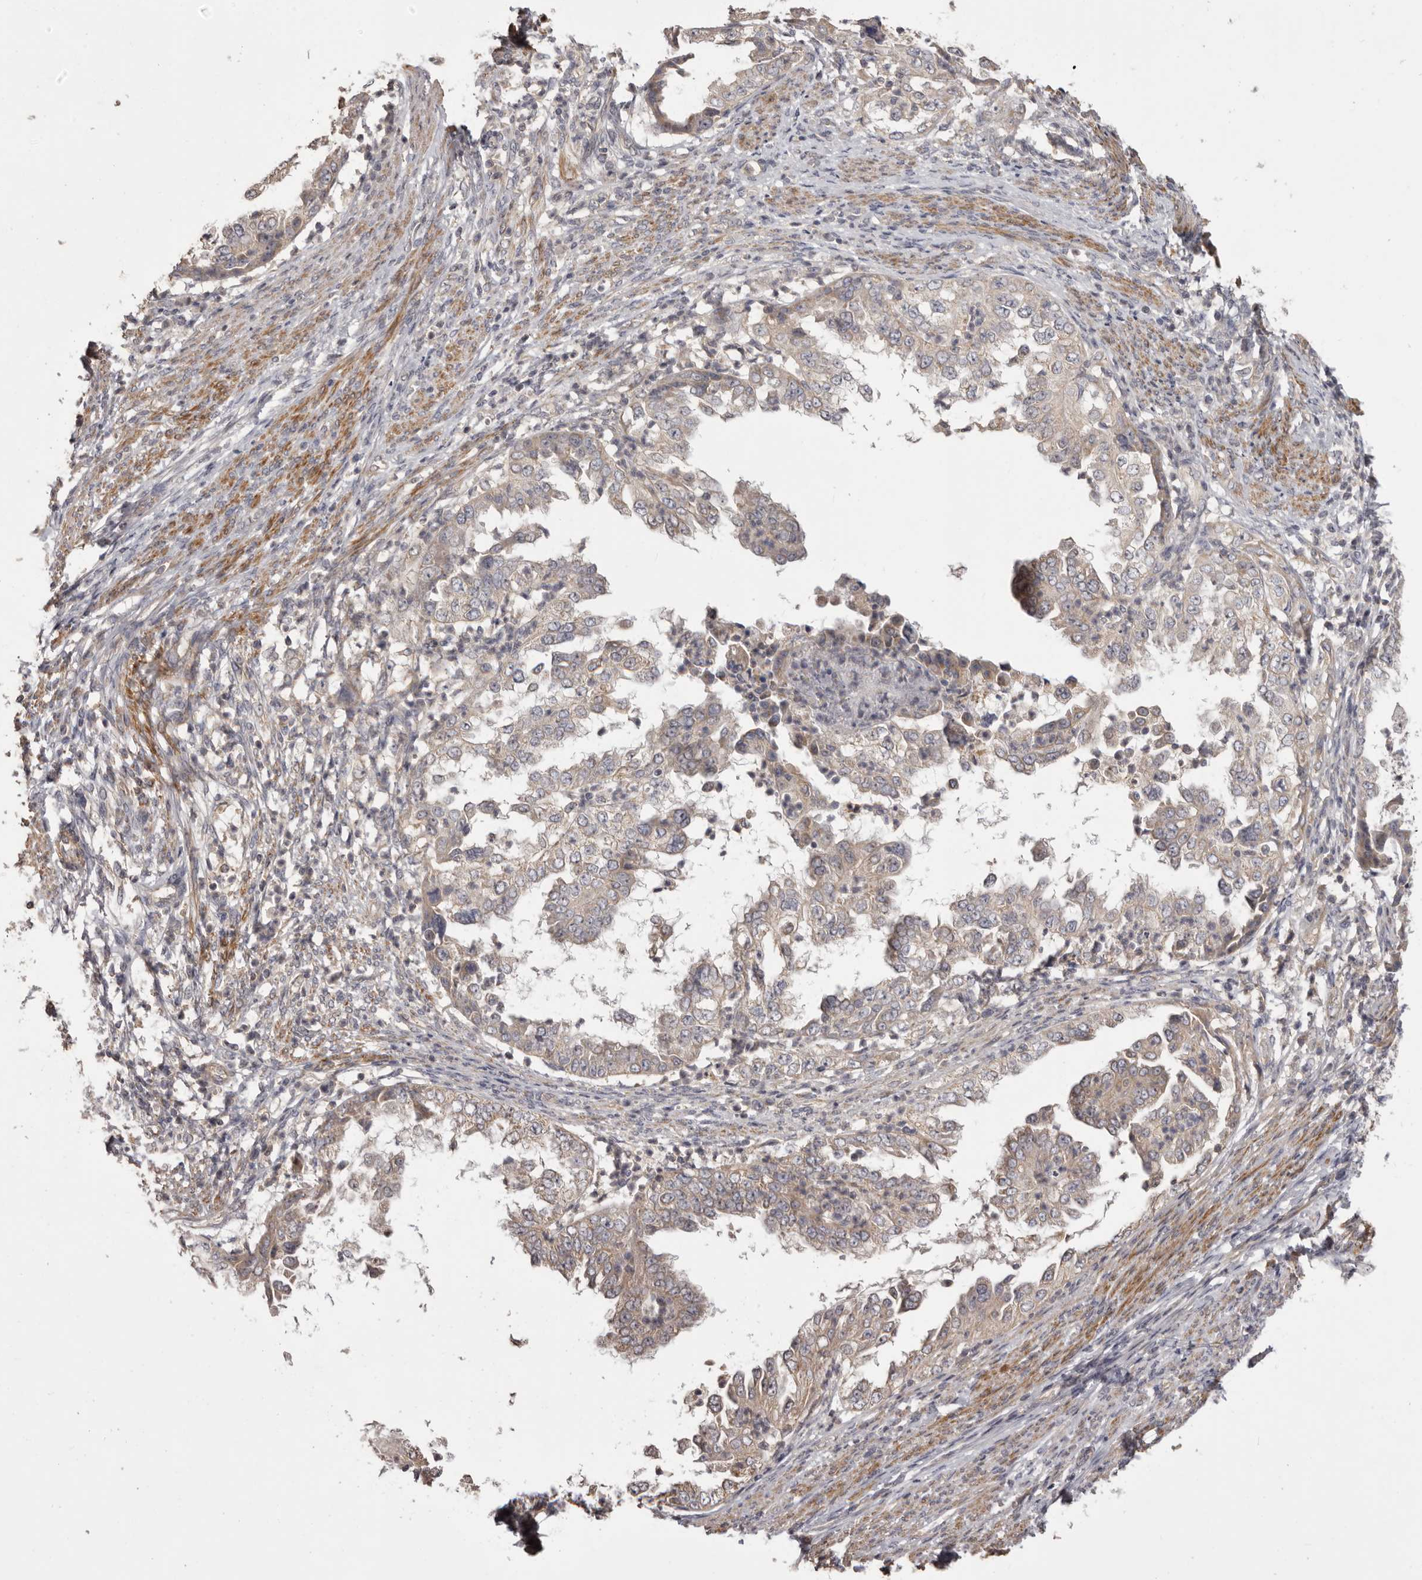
{"staining": {"intensity": "weak", "quantity": "25%-75%", "location": "cytoplasmic/membranous"}, "tissue": "endometrial cancer", "cell_type": "Tumor cells", "image_type": "cancer", "snomed": [{"axis": "morphology", "description": "Adenocarcinoma, NOS"}, {"axis": "topography", "description": "Endometrium"}], "caption": "IHC photomicrograph of neoplastic tissue: human endometrial cancer (adenocarcinoma) stained using immunohistochemistry (IHC) shows low levels of weak protein expression localized specifically in the cytoplasmic/membranous of tumor cells, appearing as a cytoplasmic/membranous brown color.", "gene": "HRH1", "patient": {"sex": "female", "age": 85}}